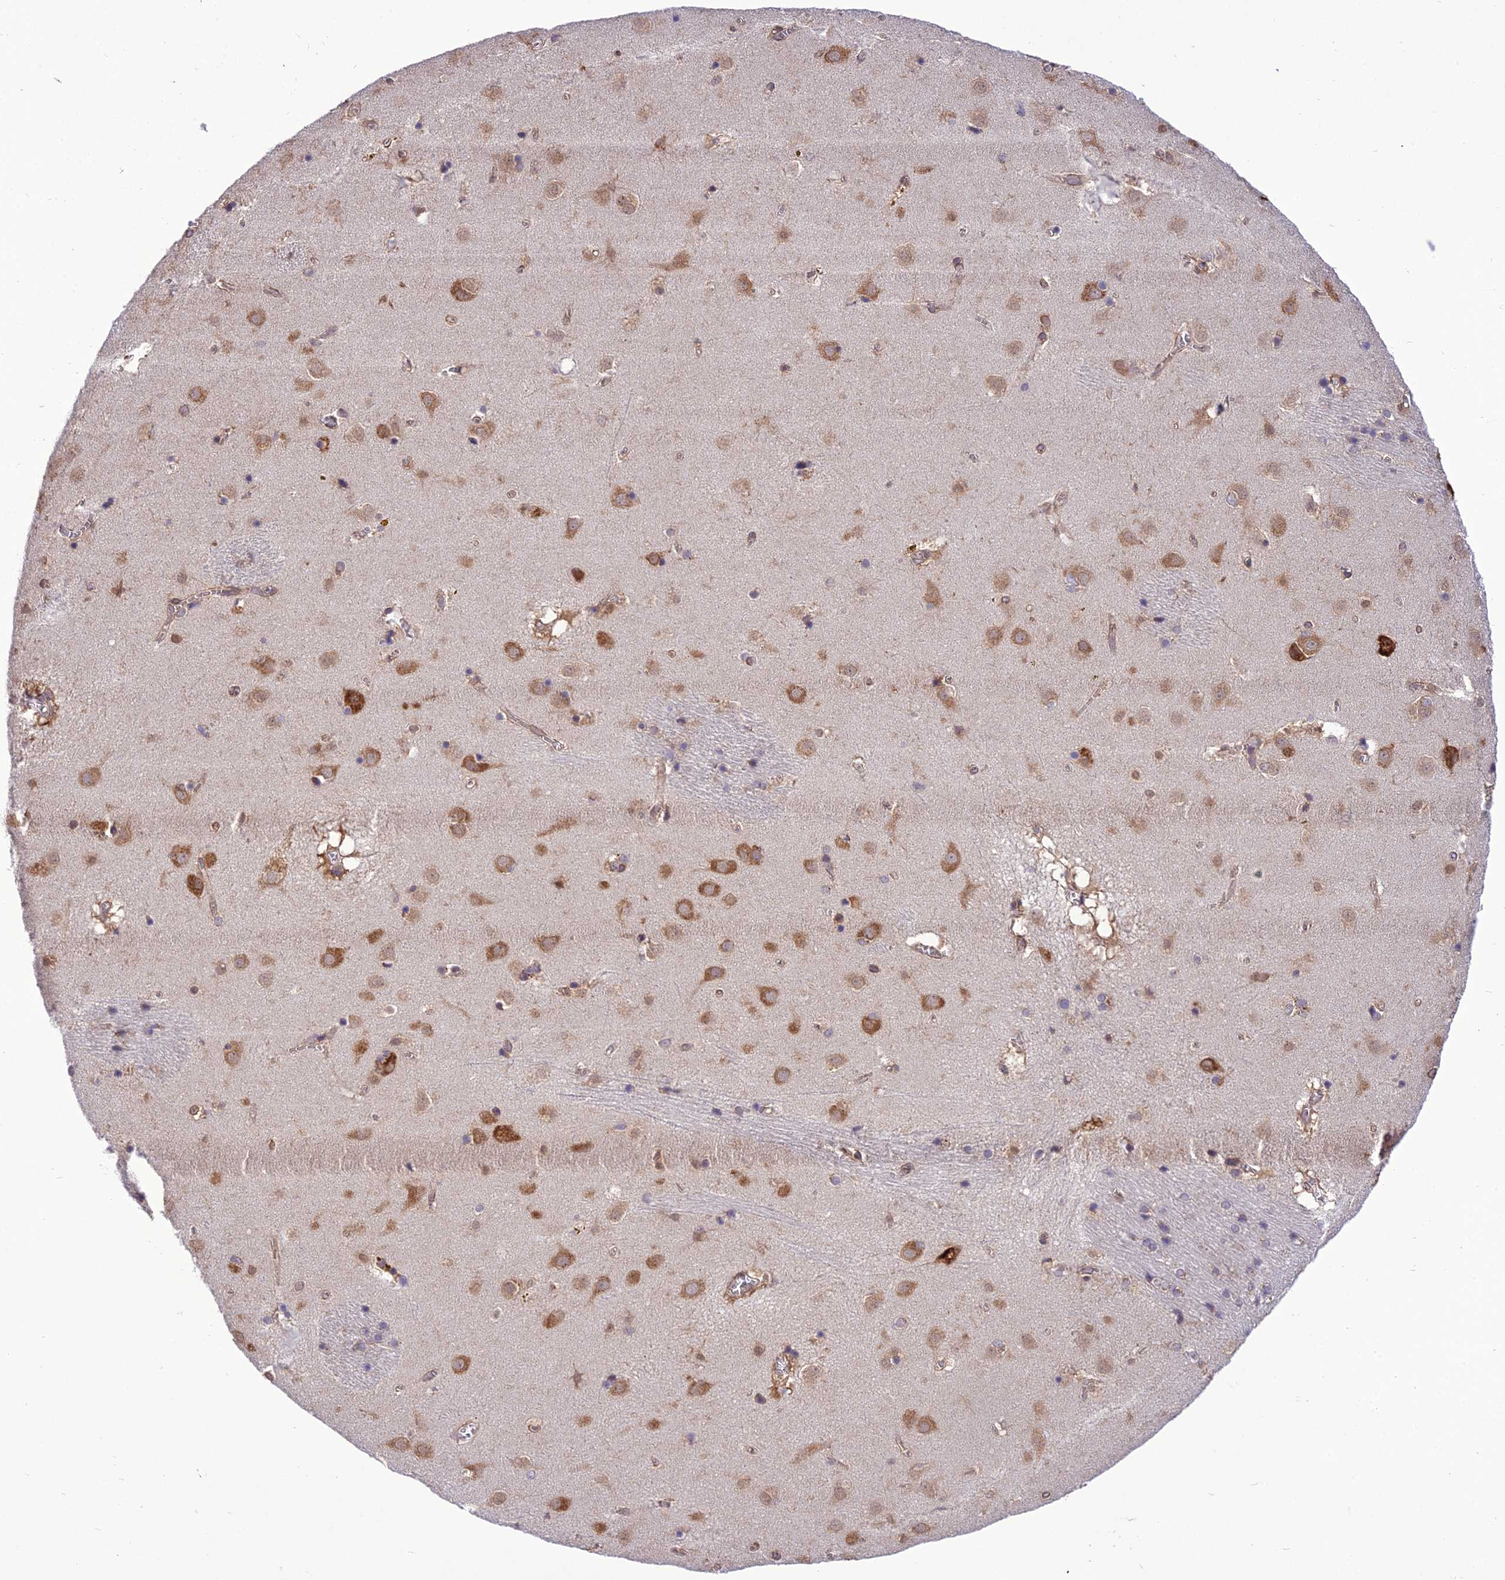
{"staining": {"intensity": "moderate", "quantity": "<25%", "location": "cytoplasmic/membranous"}, "tissue": "caudate", "cell_type": "Glial cells", "image_type": "normal", "snomed": [{"axis": "morphology", "description": "Normal tissue, NOS"}, {"axis": "topography", "description": "Lateral ventricle wall"}], "caption": "About <25% of glial cells in unremarkable human caudate demonstrate moderate cytoplasmic/membranous protein expression as visualized by brown immunohistochemical staining.", "gene": "DHCR7", "patient": {"sex": "male", "age": 70}}